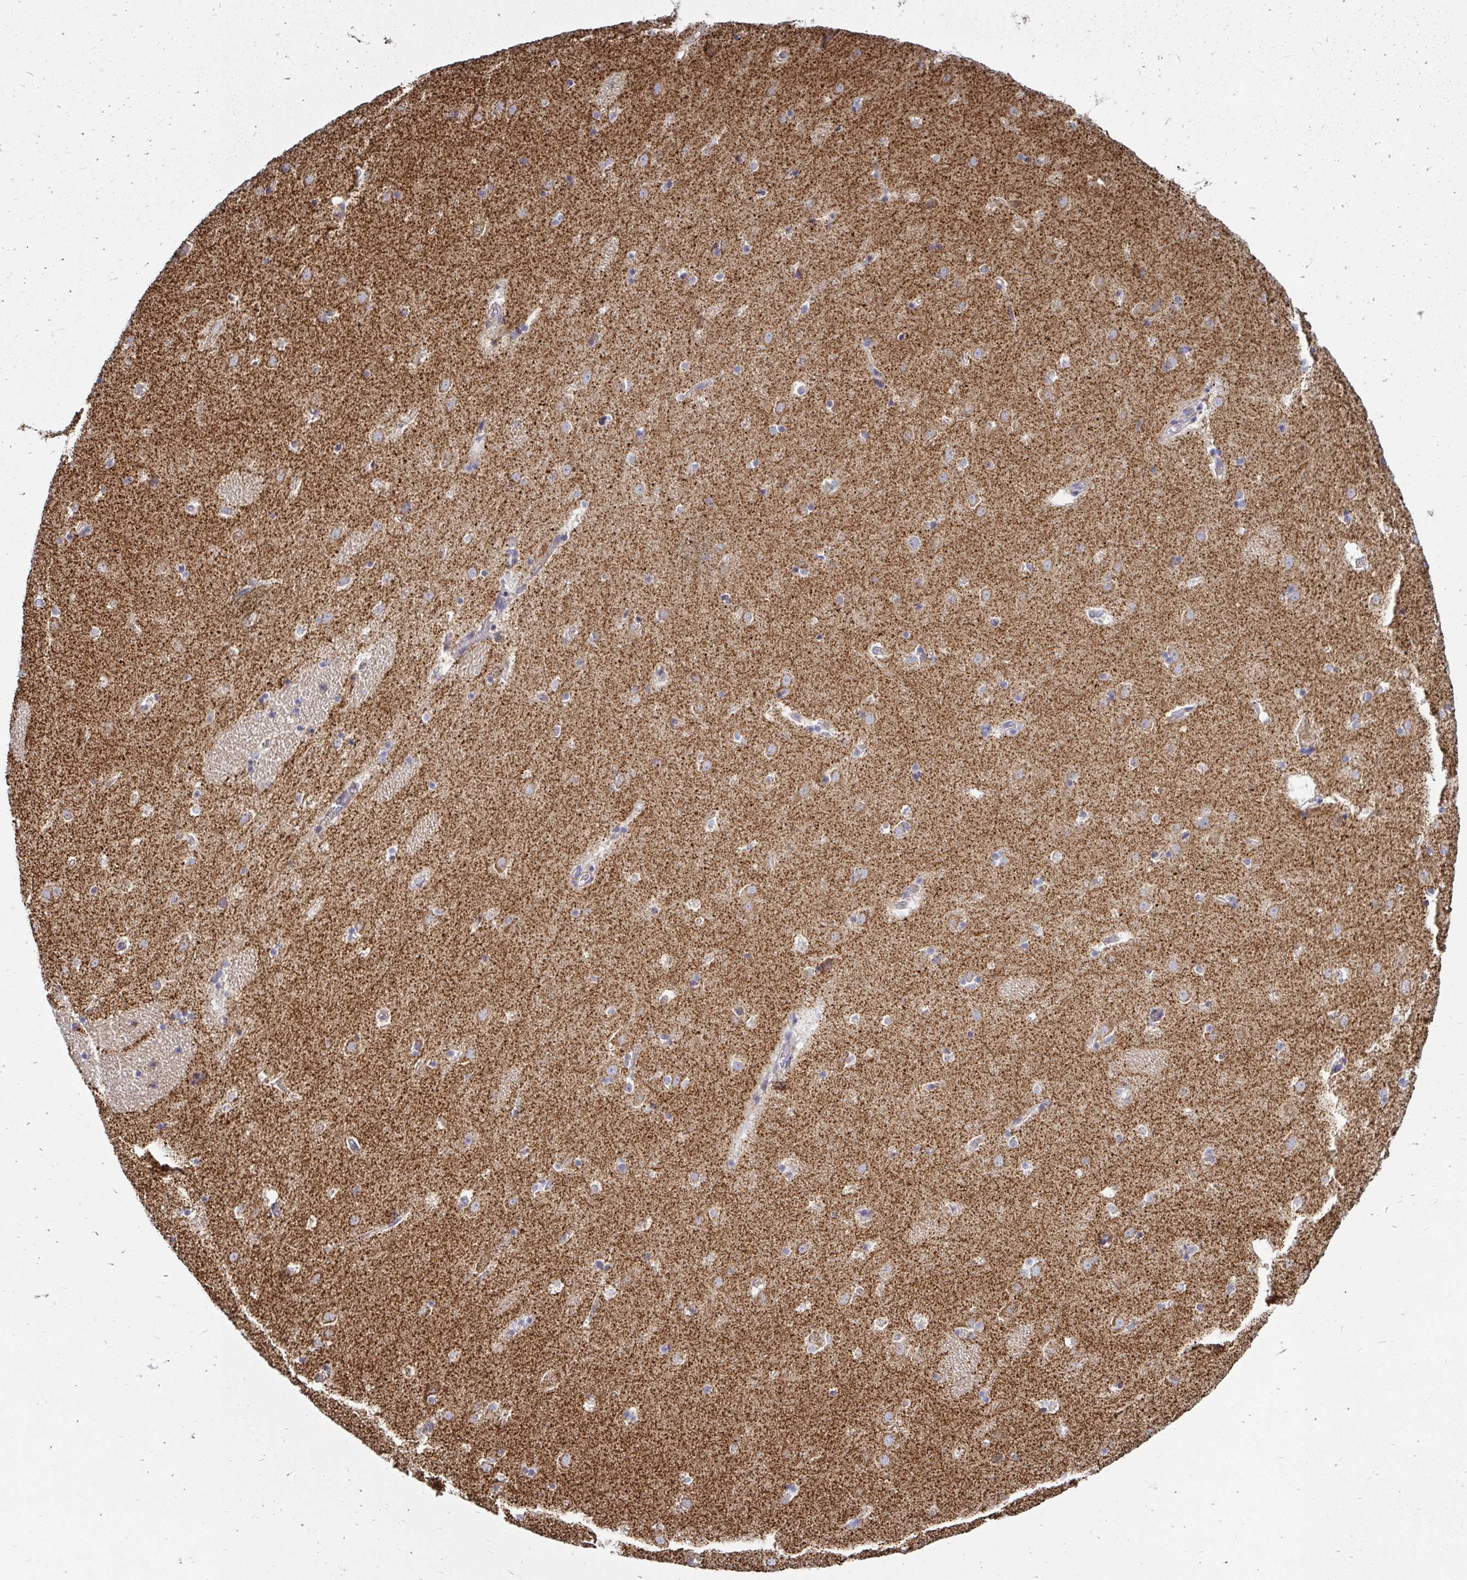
{"staining": {"intensity": "moderate", "quantity": "<25%", "location": "cytoplasmic/membranous"}, "tissue": "caudate", "cell_type": "Glial cells", "image_type": "normal", "snomed": [{"axis": "morphology", "description": "Normal tissue, NOS"}, {"axis": "topography", "description": "Lateral ventricle wall"}], "caption": "Brown immunohistochemical staining in normal human caudate shows moderate cytoplasmic/membranous expression in approximately <25% of glial cells.", "gene": "OR10R2", "patient": {"sex": "male", "age": 37}}